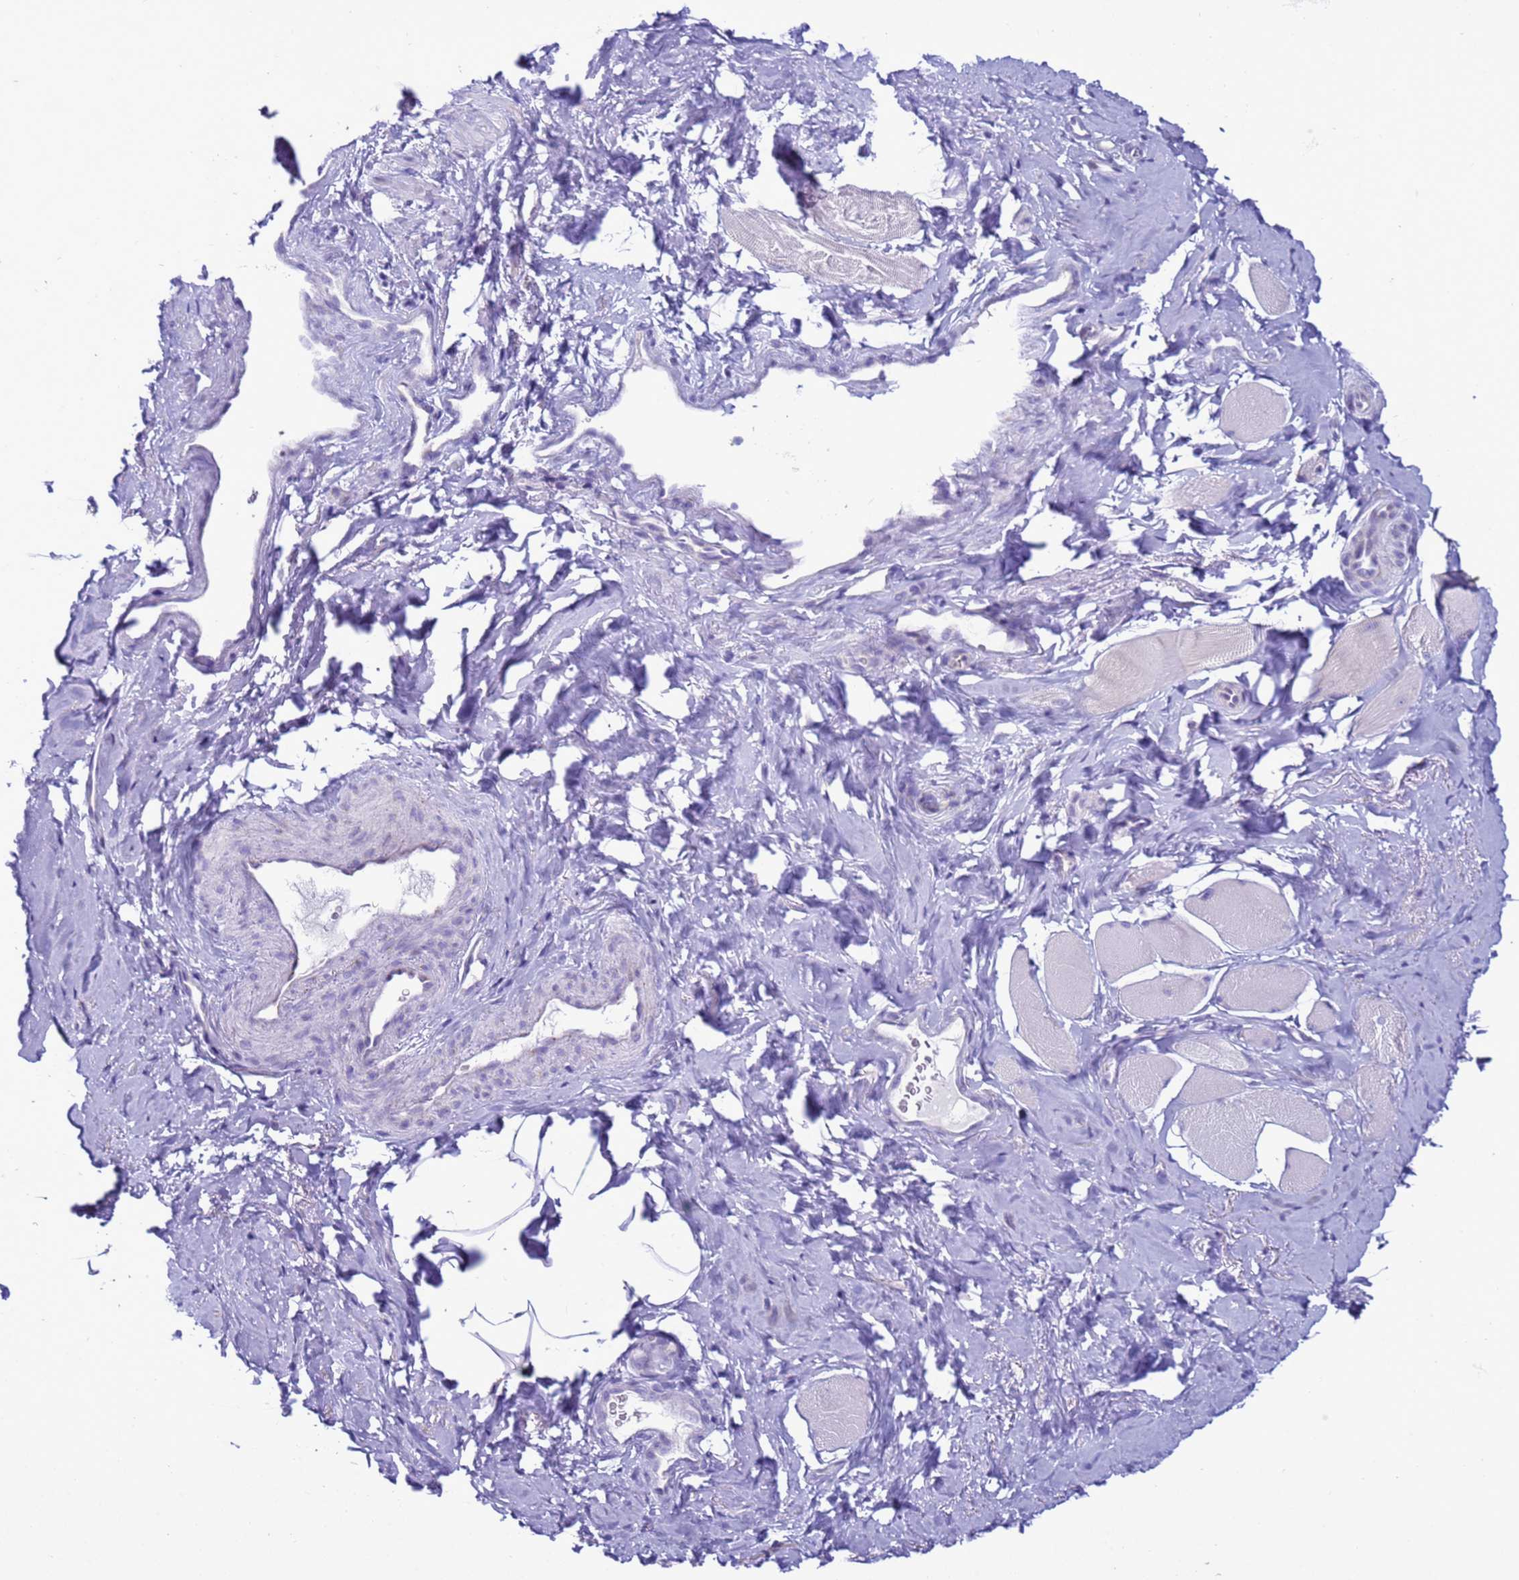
{"staining": {"intensity": "negative", "quantity": "none", "location": "none"}, "tissue": "smooth muscle", "cell_type": "Smooth muscle cells", "image_type": "normal", "snomed": [{"axis": "morphology", "description": "Normal tissue, NOS"}, {"axis": "topography", "description": "Smooth muscle"}, {"axis": "topography", "description": "Peripheral nerve tissue"}], "caption": "IHC of normal smooth muscle demonstrates no staining in smooth muscle cells.", "gene": "CST1", "patient": {"sex": "male", "age": 69}}